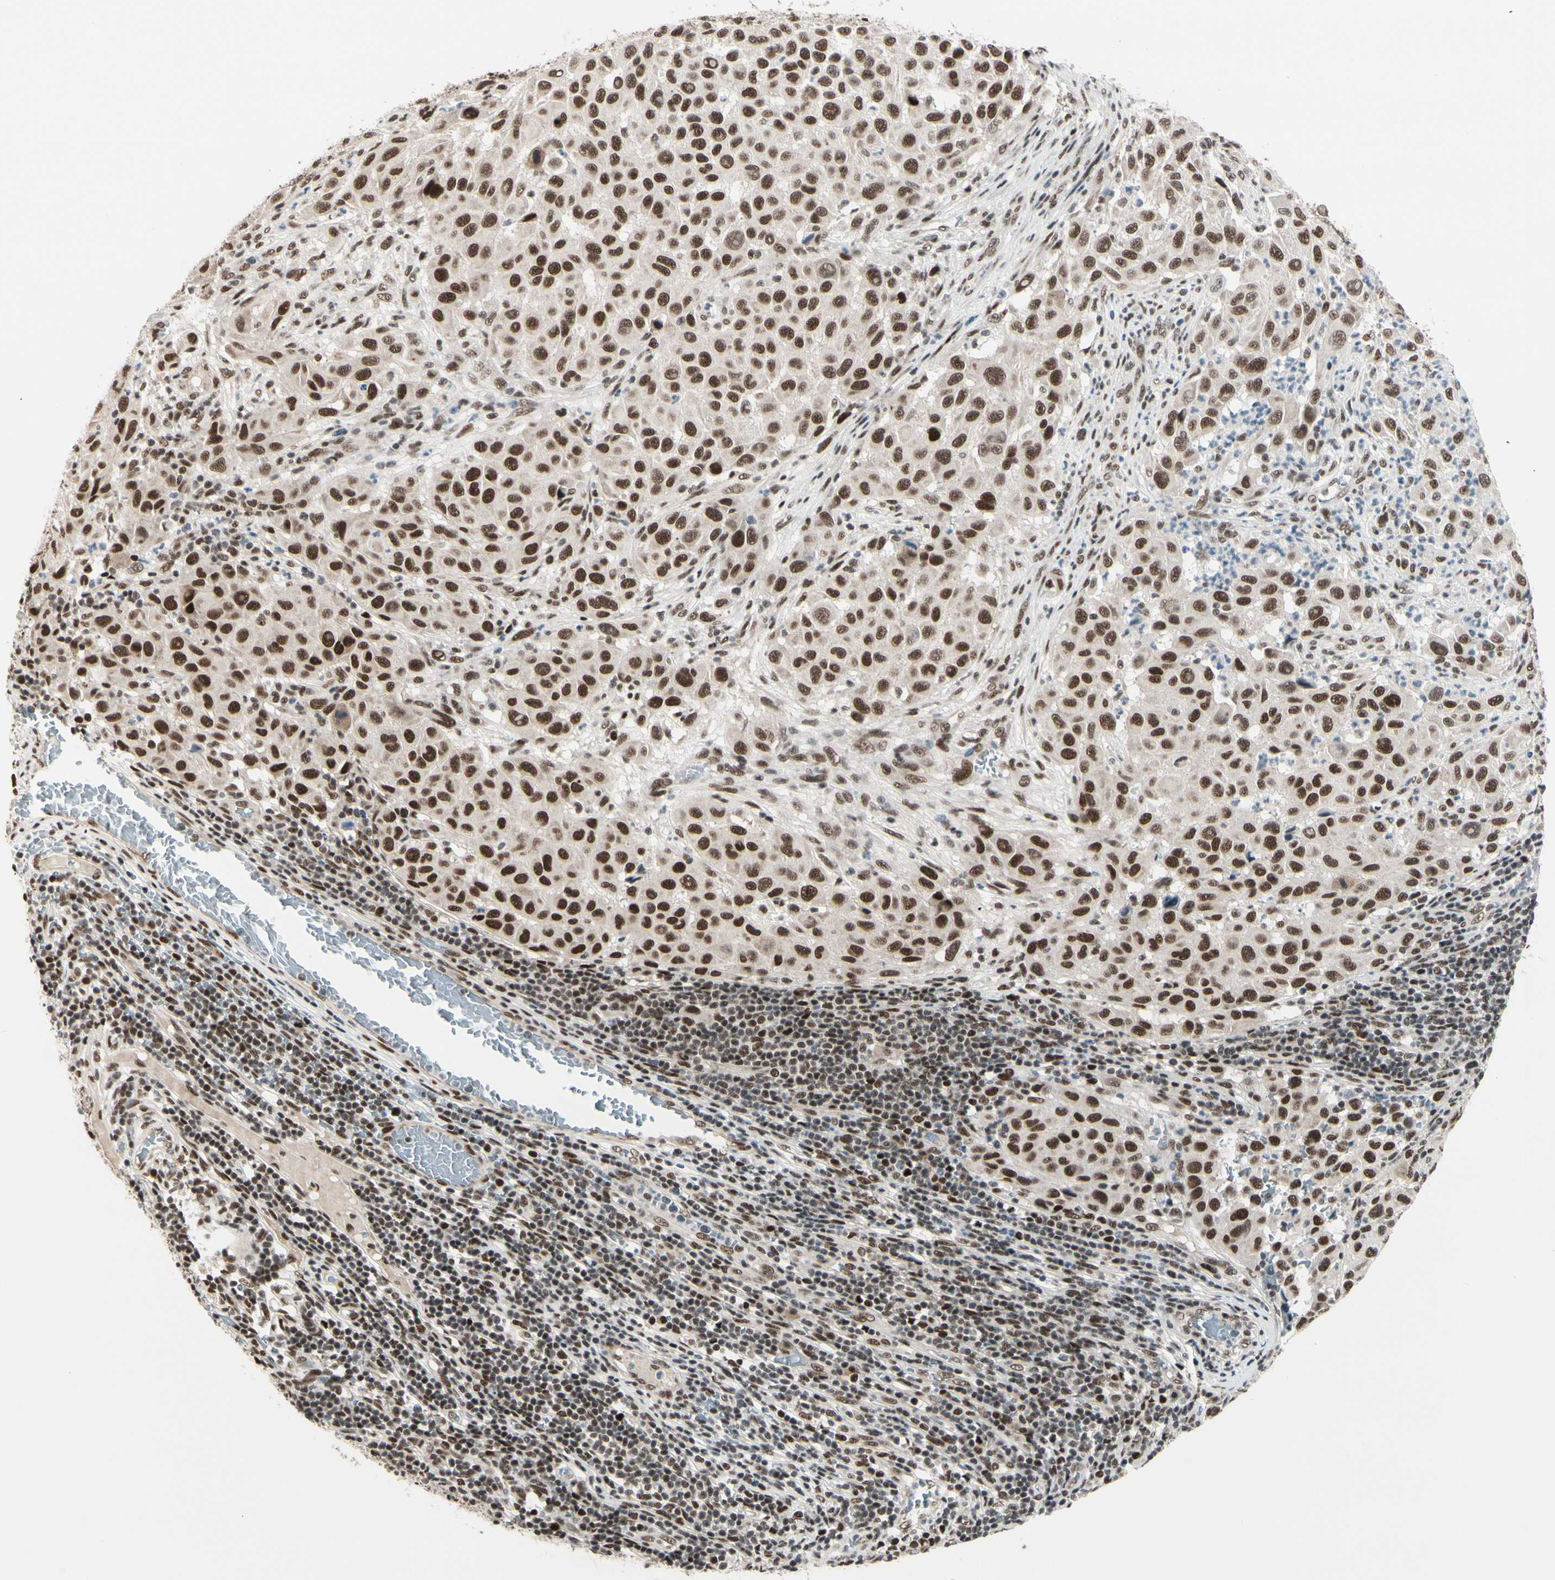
{"staining": {"intensity": "strong", "quantity": ">75%", "location": "nuclear"}, "tissue": "melanoma", "cell_type": "Tumor cells", "image_type": "cancer", "snomed": [{"axis": "morphology", "description": "Malignant melanoma, Metastatic site"}, {"axis": "topography", "description": "Lymph node"}], "caption": "High-magnification brightfield microscopy of malignant melanoma (metastatic site) stained with DAB (brown) and counterstained with hematoxylin (blue). tumor cells exhibit strong nuclear expression is appreciated in approximately>75% of cells.", "gene": "CHAMP1", "patient": {"sex": "male", "age": 61}}